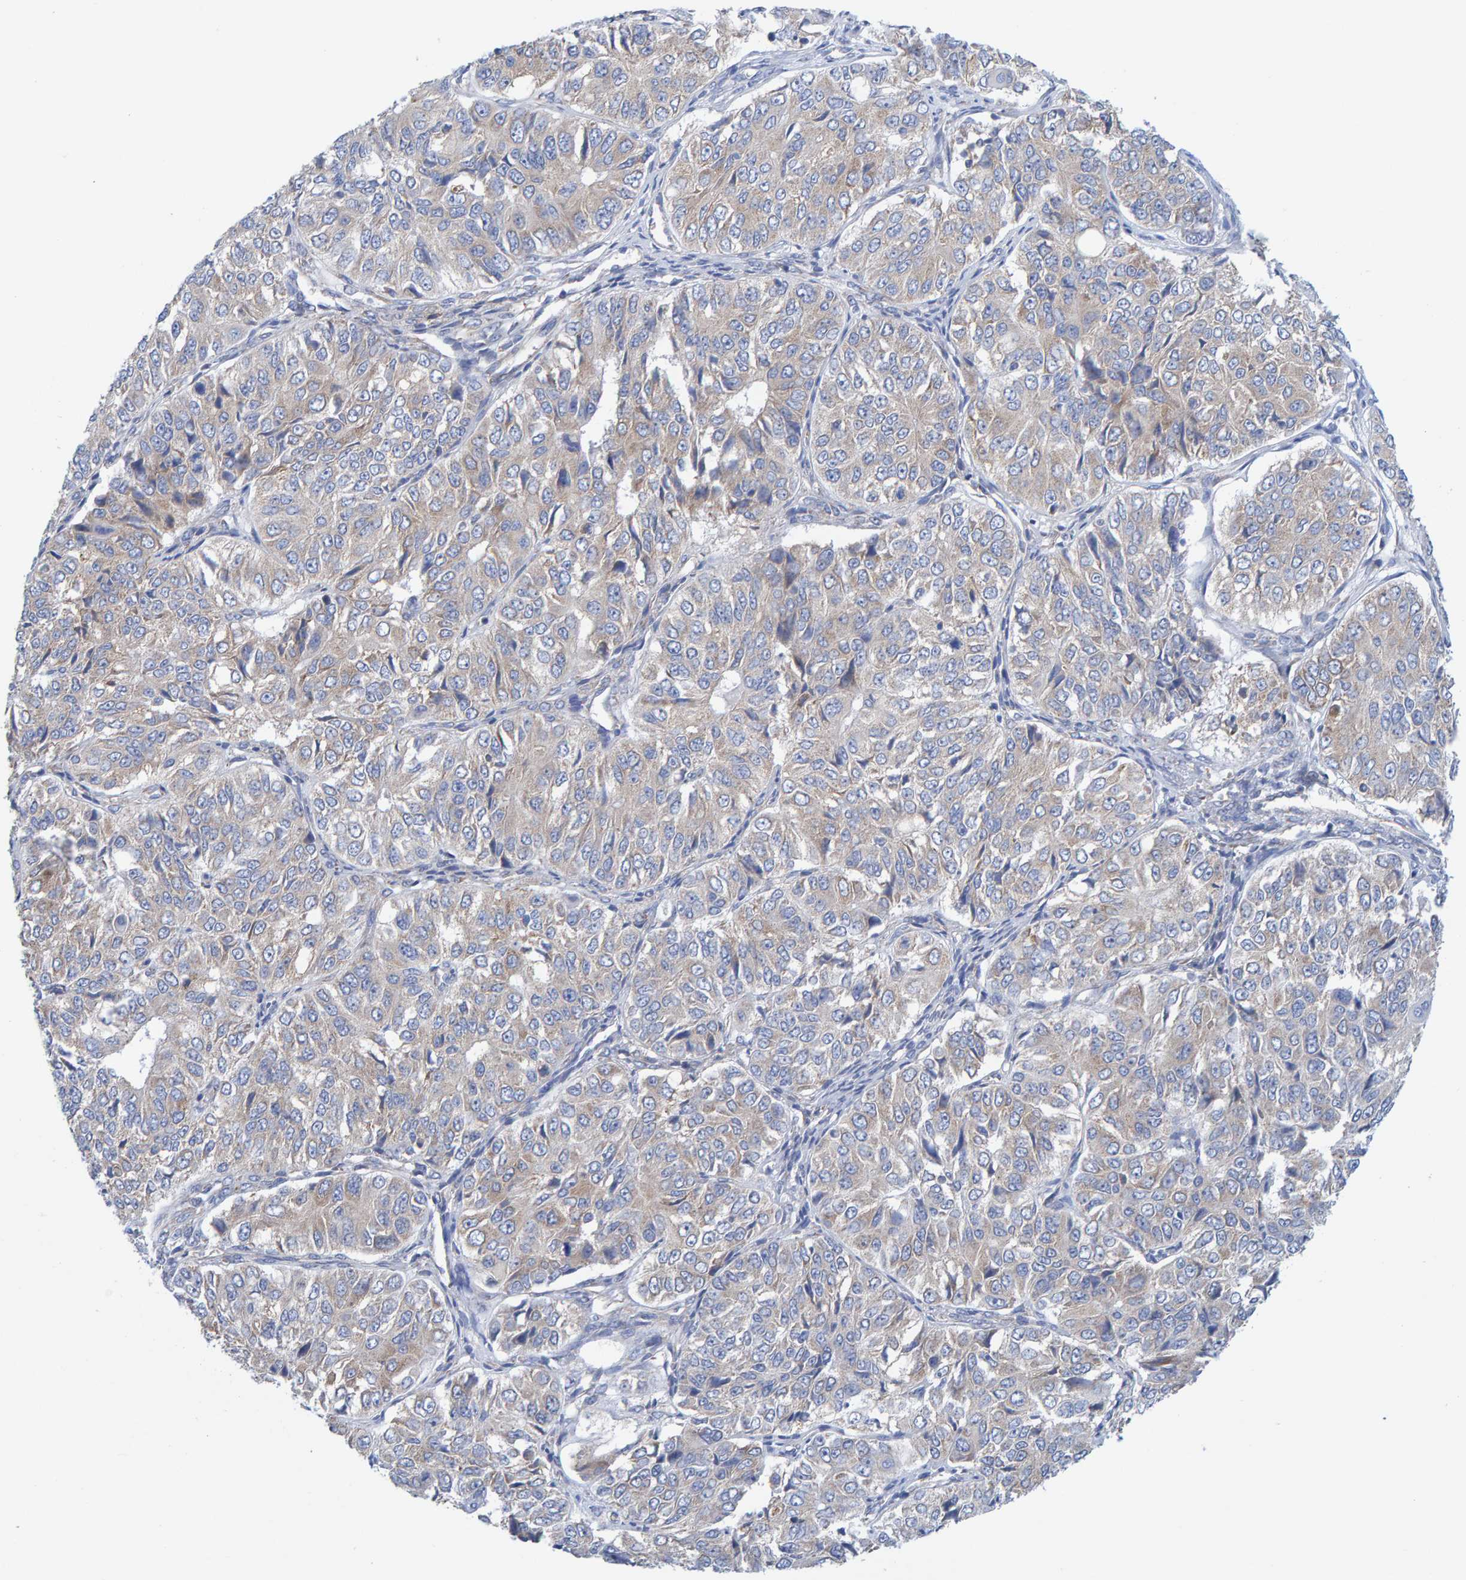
{"staining": {"intensity": "negative", "quantity": "none", "location": "none"}, "tissue": "ovarian cancer", "cell_type": "Tumor cells", "image_type": "cancer", "snomed": [{"axis": "morphology", "description": "Carcinoma, endometroid"}, {"axis": "topography", "description": "Ovary"}], "caption": "An immunohistochemistry photomicrograph of endometroid carcinoma (ovarian) is shown. There is no staining in tumor cells of endometroid carcinoma (ovarian). Nuclei are stained in blue.", "gene": "CDK5RAP3", "patient": {"sex": "female", "age": 51}}